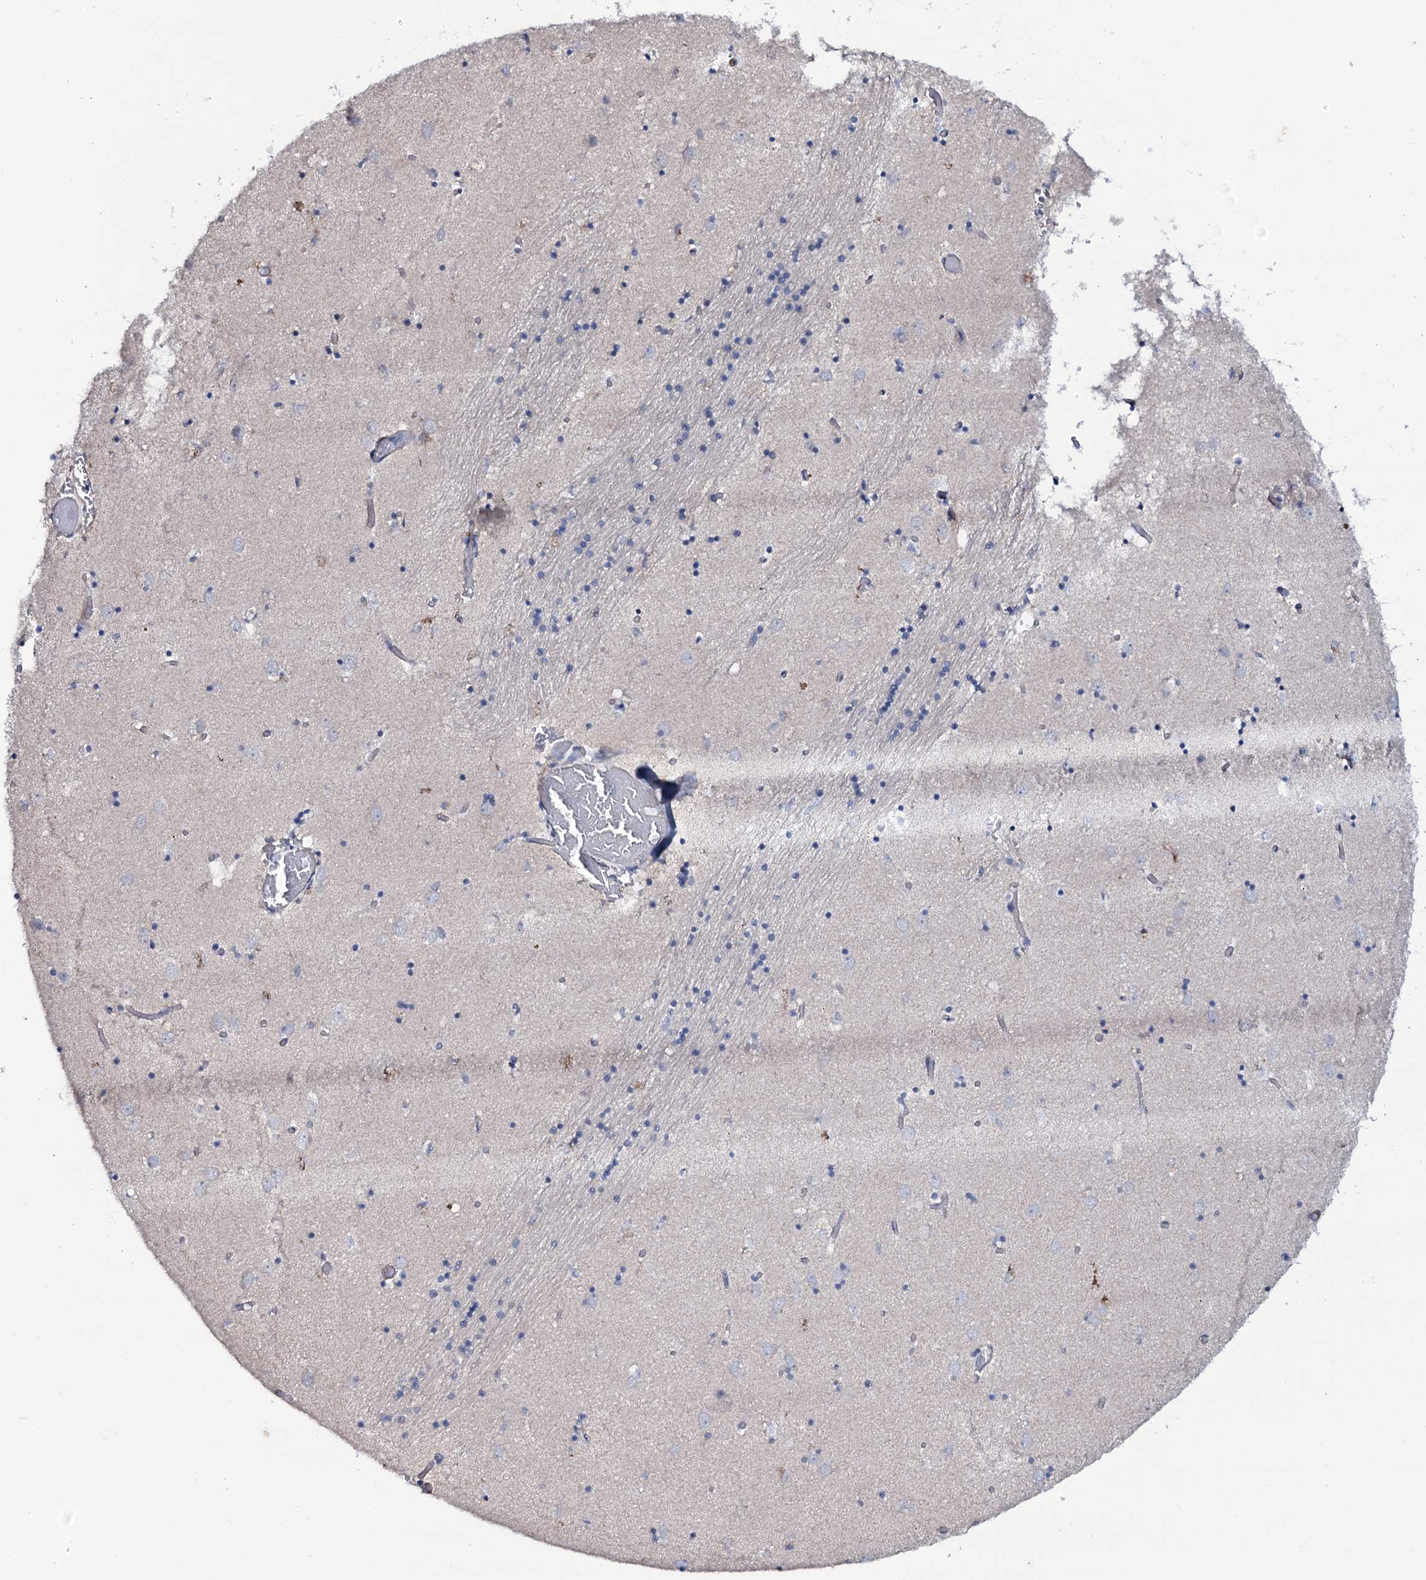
{"staining": {"intensity": "negative", "quantity": "none", "location": "none"}, "tissue": "caudate", "cell_type": "Glial cells", "image_type": "normal", "snomed": [{"axis": "morphology", "description": "Normal tissue, NOS"}, {"axis": "topography", "description": "Lateral ventricle wall"}], "caption": "DAB (3,3'-diaminobenzidine) immunohistochemical staining of benign human caudate demonstrates no significant positivity in glial cells.", "gene": "SNAP23", "patient": {"sex": "male", "age": 70}}